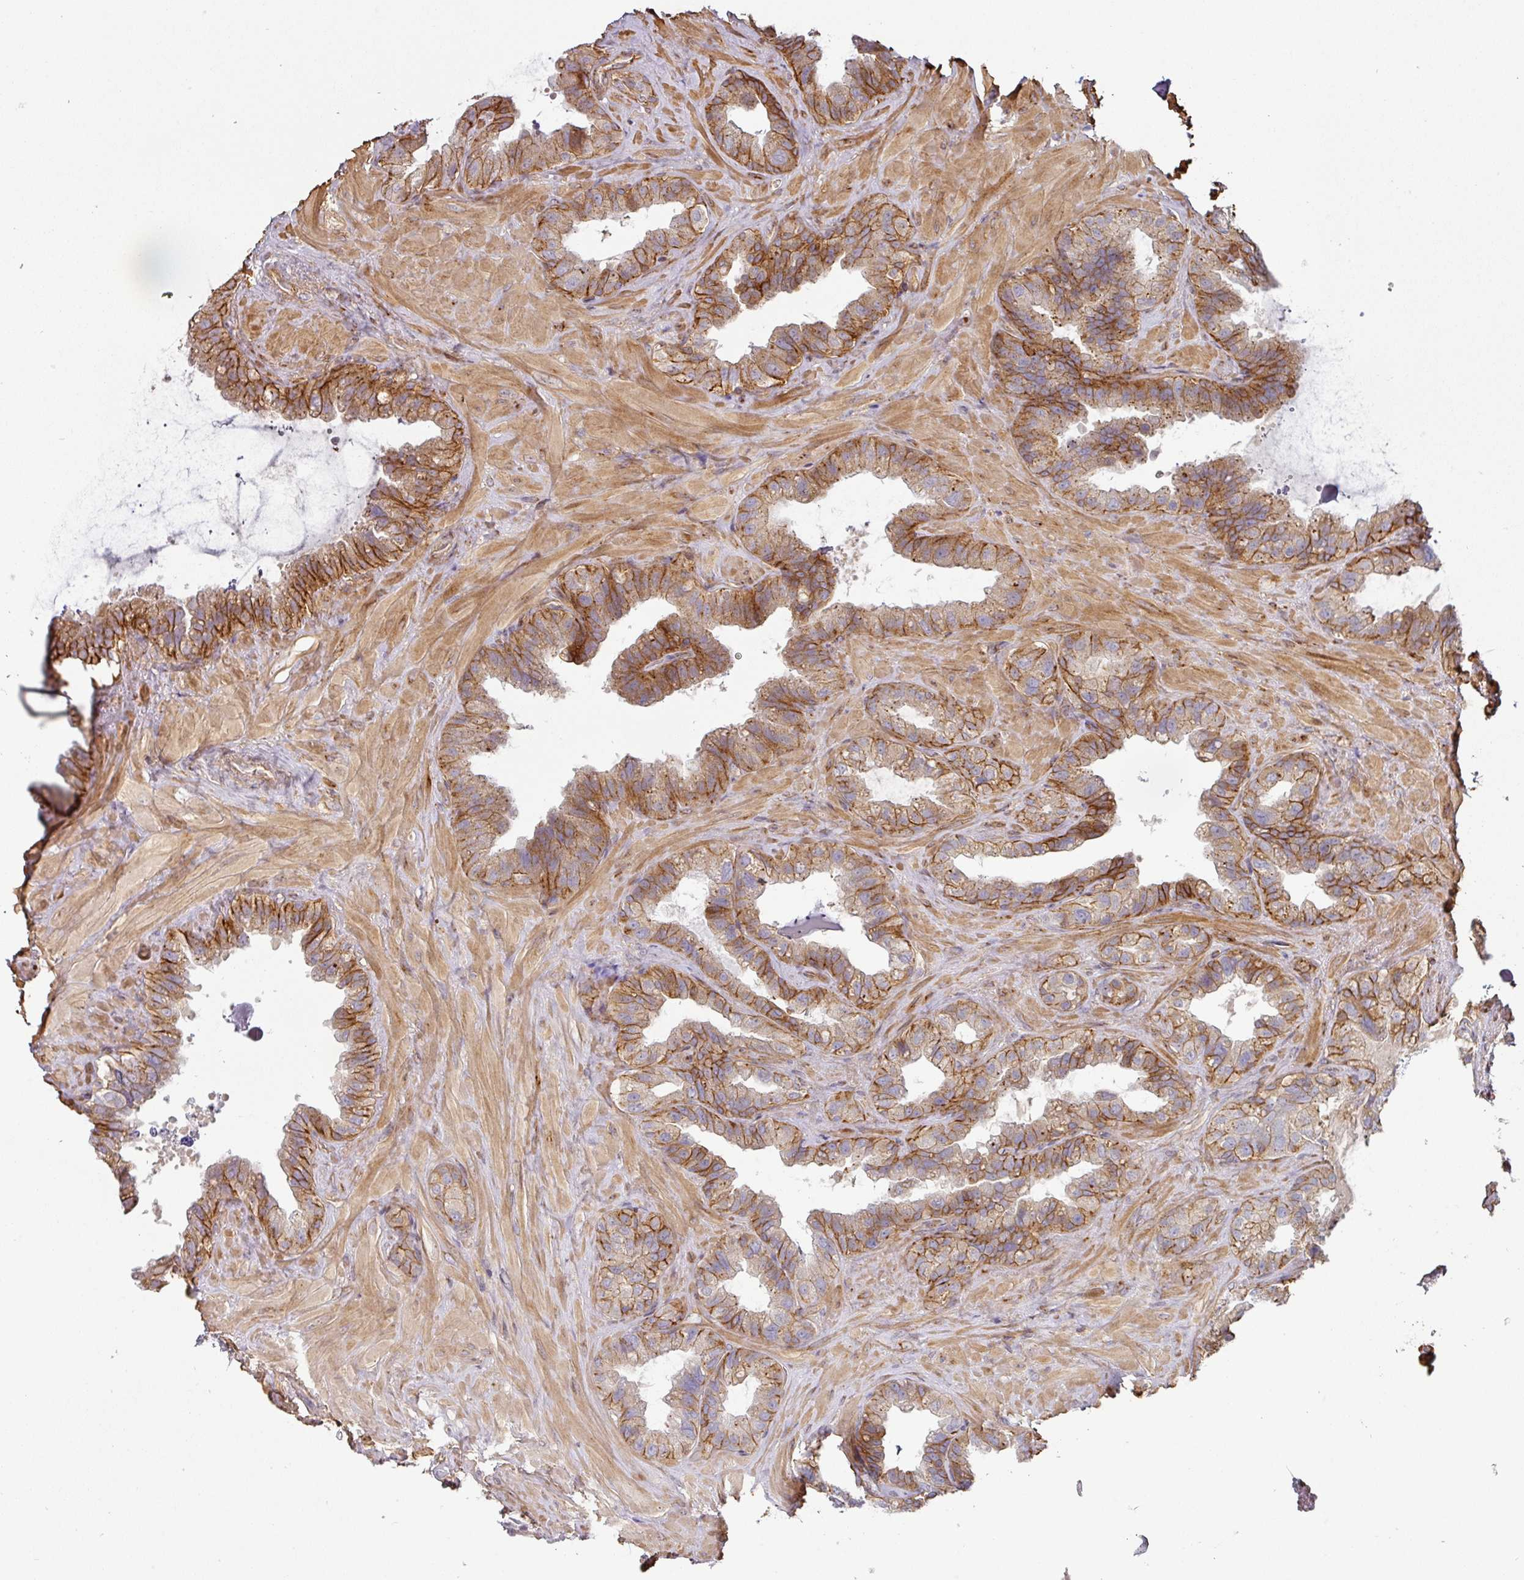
{"staining": {"intensity": "strong", "quantity": "25%-75%", "location": "cytoplasmic/membranous"}, "tissue": "seminal vesicle", "cell_type": "Glandular cells", "image_type": "normal", "snomed": [{"axis": "morphology", "description": "Normal tissue, NOS"}, {"axis": "topography", "description": "Seminal veicle"}, {"axis": "topography", "description": "Peripheral nerve tissue"}], "caption": "About 25%-75% of glandular cells in normal human seminal vesicle exhibit strong cytoplasmic/membranous protein positivity as visualized by brown immunohistochemical staining.", "gene": "CASP2", "patient": {"sex": "male", "age": 76}}